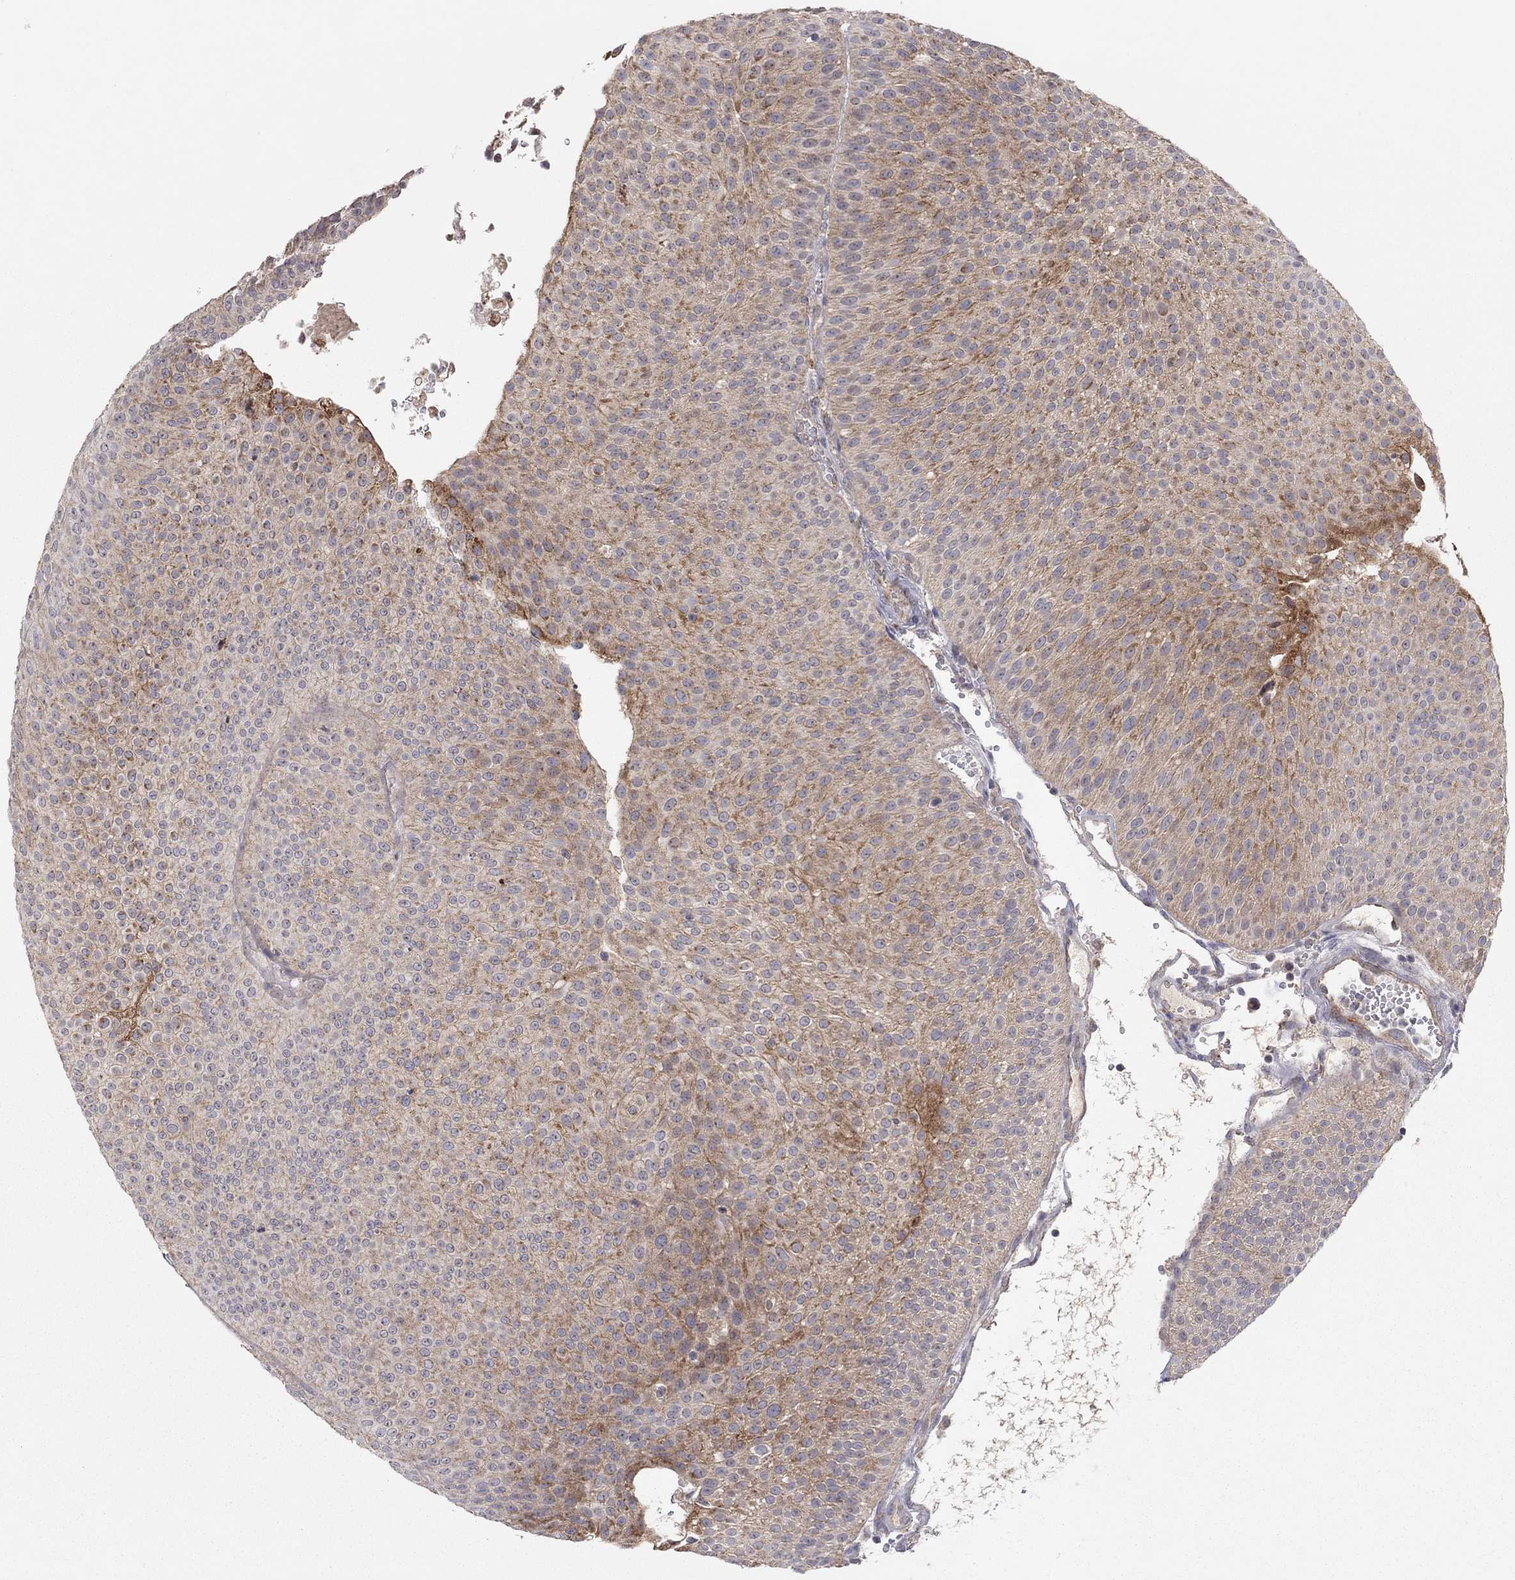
{"staining": {"intensity": "moderate", "quantity": "25%-75%", "location": "cytoplasmic/membranous"}, "tissue": "urothelial cancer", "cell_type": "Tumor cells", "image_type": "cancer", "snomed": [{"axis": "morphology", "description": "Urothelial carcinoma, Low grade"}, {"axis": "topography", "description": "Urinary bladder"}], "caption": "Immunohistochemical staining of low-grade urothelial carcinoma demonstrates medium levels of moderate cytoplasmic/membranous protein positivity in about 25%-75% of tumor cells.", "gene": "CRACDL", "patient": {"sex": "male", "age": 65}}